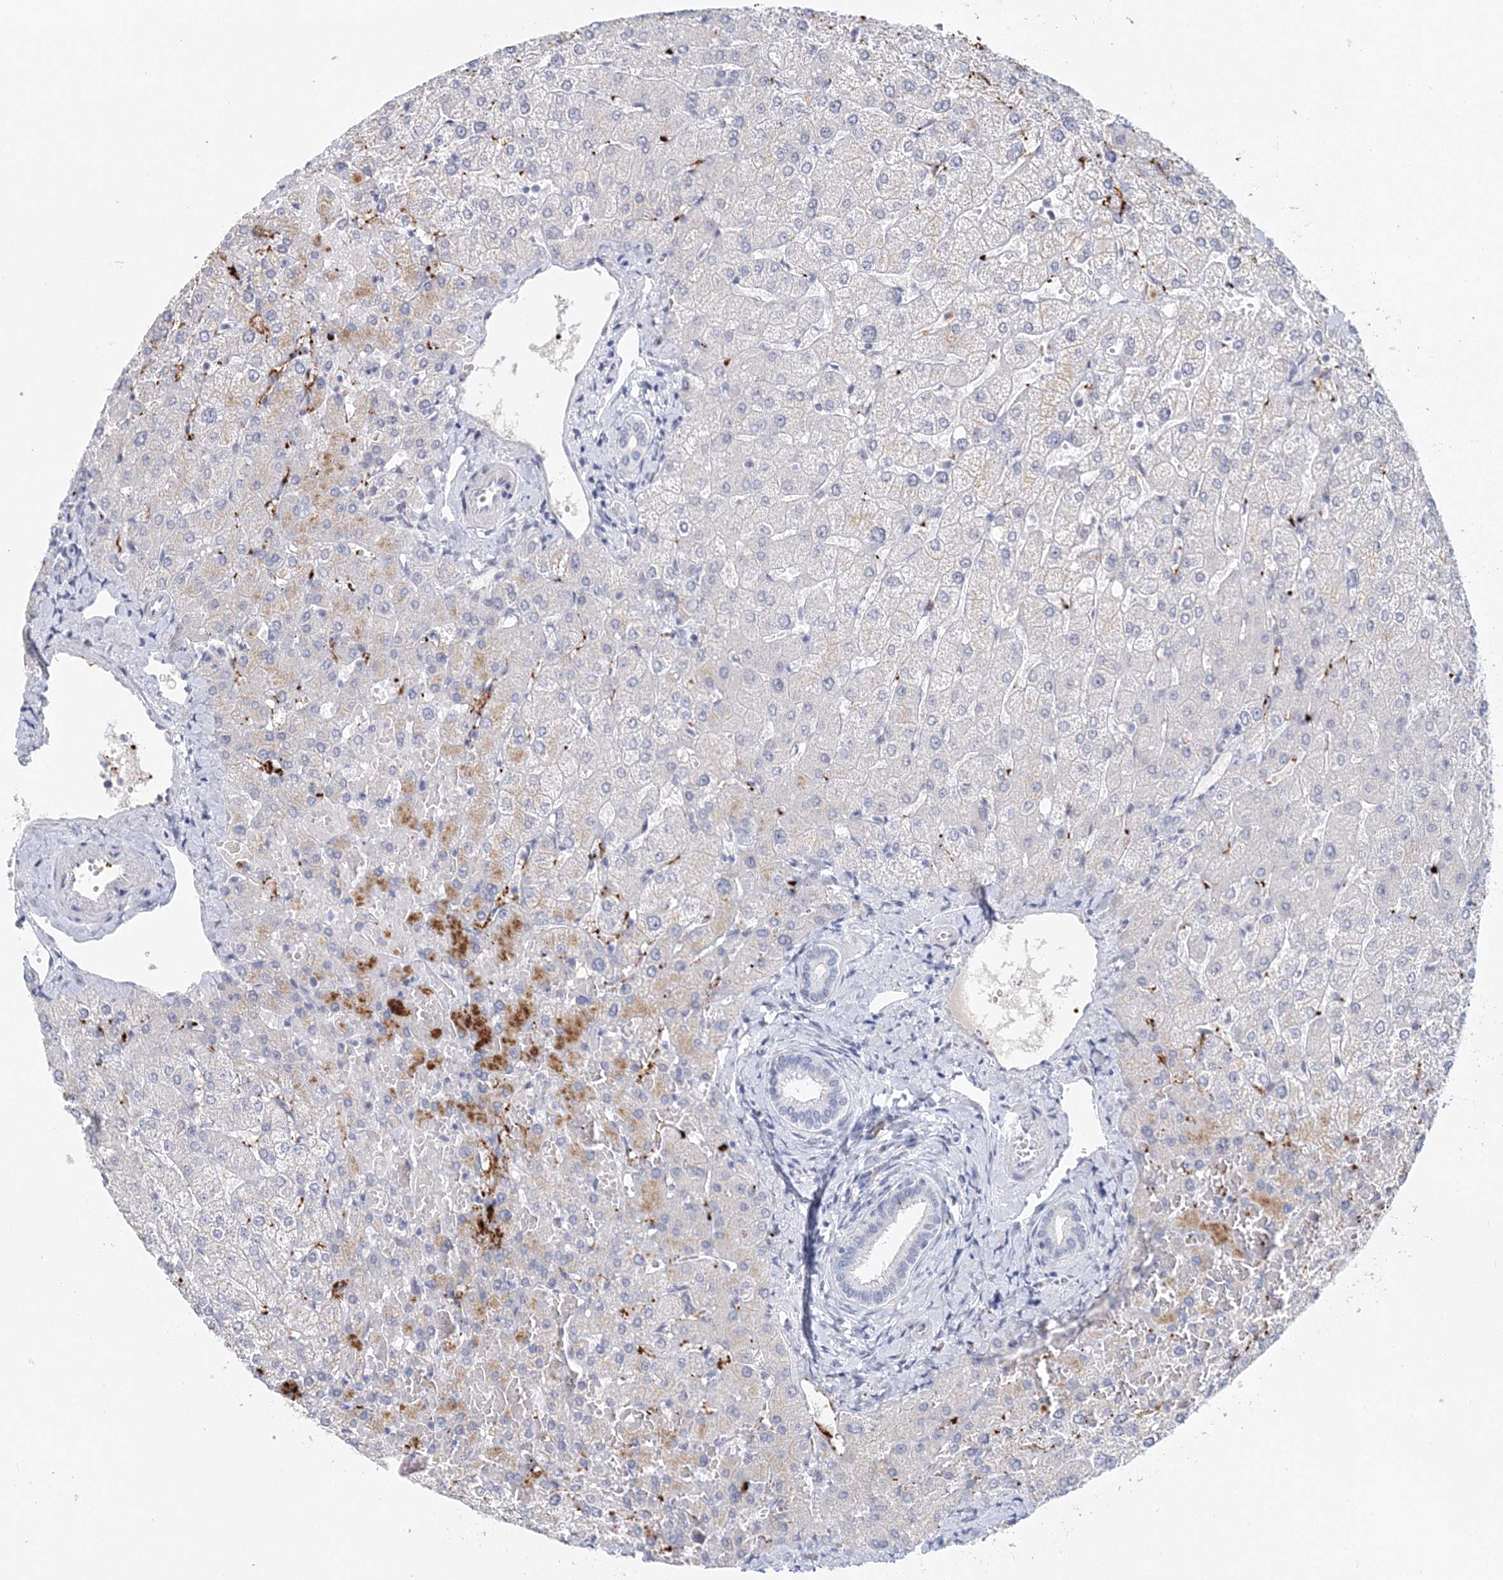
{"staining": {"intensity": "negative", "quantity": "none", "location": "none"}, "tissue": "liver", "cell_type": "Cholangiocytes", "image_type": "normal", "snomed": [{"axis": "morphology", "description": "Normal tissue, NOS"}, {"axis": "topography", "description": "Liver"}], "caption": "Immunohistochemistry (IHC) photomicrograph of unremarkable liver: human liver stained with DAB displays no significant protein expression in cholangiocytes. (Brightfield microscopy of DAB (3,3'-diaminobenzidine) immunohistochemistry (IHC) at high magnification).", "gene": "MYOZ2", "patient": {"sex": "female", "age": 54}}